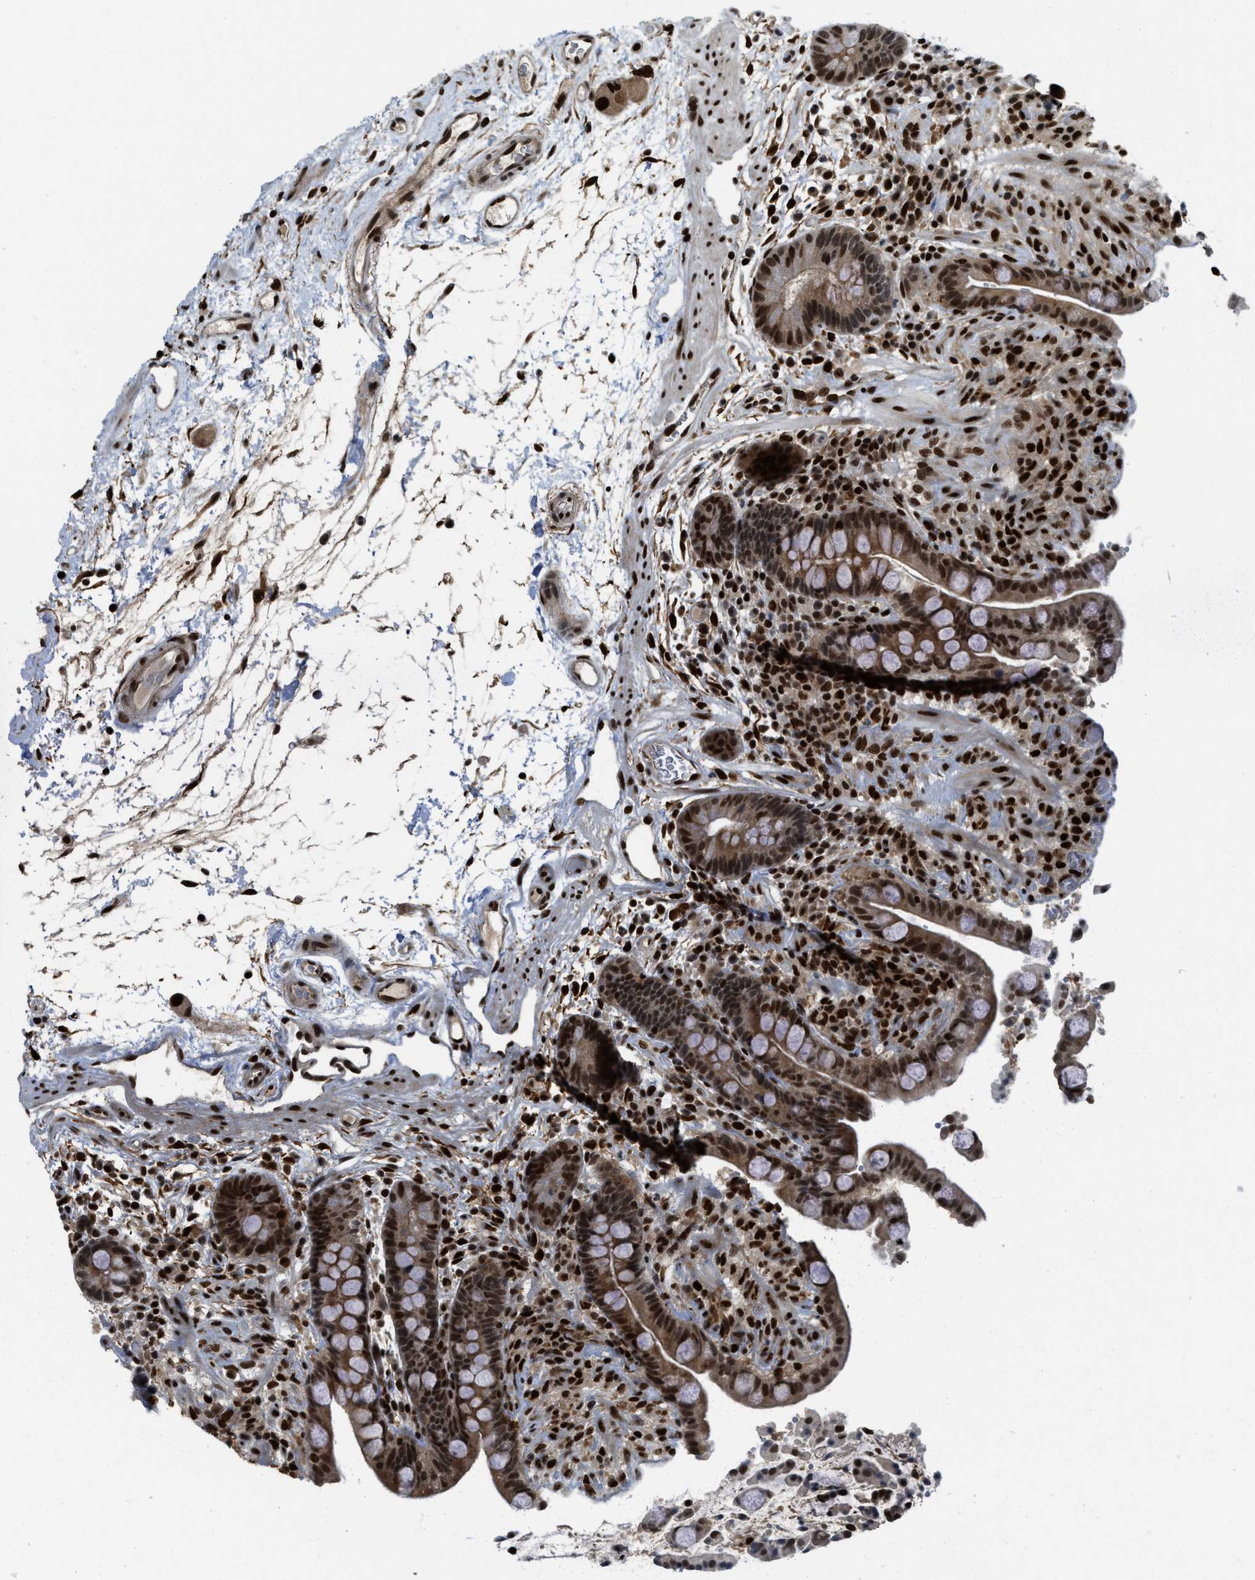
{"staining": {"intensity": "strong", "quantity": ">75%", "location": "cytoplasmic/membranous,nuclear"}, "tissue": "colon", "cell_type": "Endothelial cells", "image_type": "normal", "snomed": [{"axis": "morphology", "description": "Normal tissue, NOS"}, {"axis": "topography", "description": "Colon"}], "caption": "Human colon stained with a brown dye demonstrates strong cytoplasmic/membranous,nuclear positive positivity in approximately >75% of endothelial cells.", "gene": "RFX5", "patient": {"sex": "male", "age": 73}}